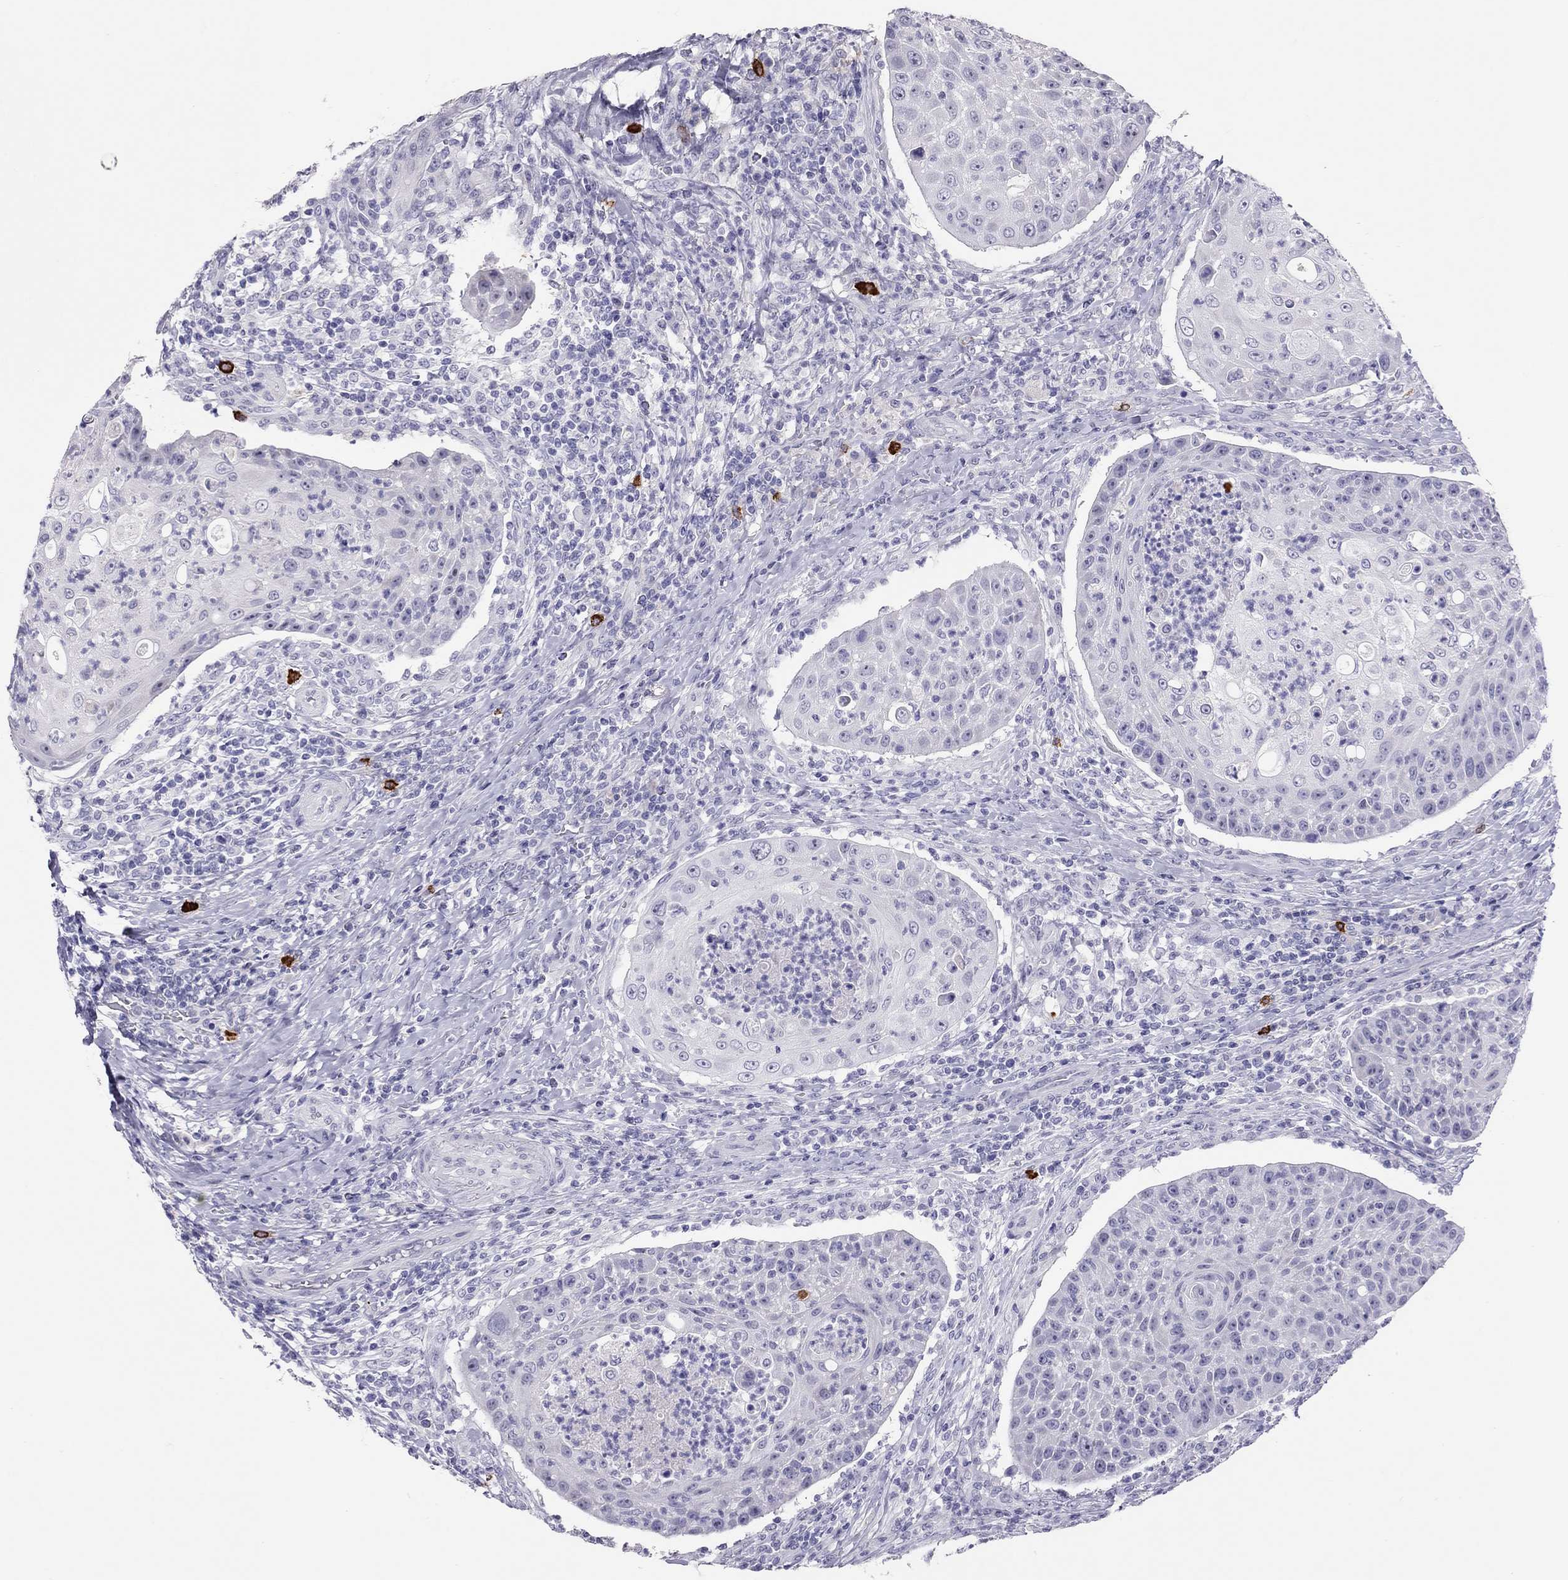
{"staining": {"intensity": "negative", "quantity": "none", "location": "none"}, "tissue": "head and neck cancer", "cell_type": "Tumor cells", "image_type": "cancer", "snomed": [{"axis": "morphology", "description": "Squamous cell carcinoma, NOS"}, {"axis": "topography", "description": "Head-Neck"}], "caption": "Human head and neck squamous cell carcinoma stained for a protein using immunohistochemistry (IHC) reveals no staining in tumor cells.", "gene": "IL17REL", "patient": {"sex": "male", "age": 69}}